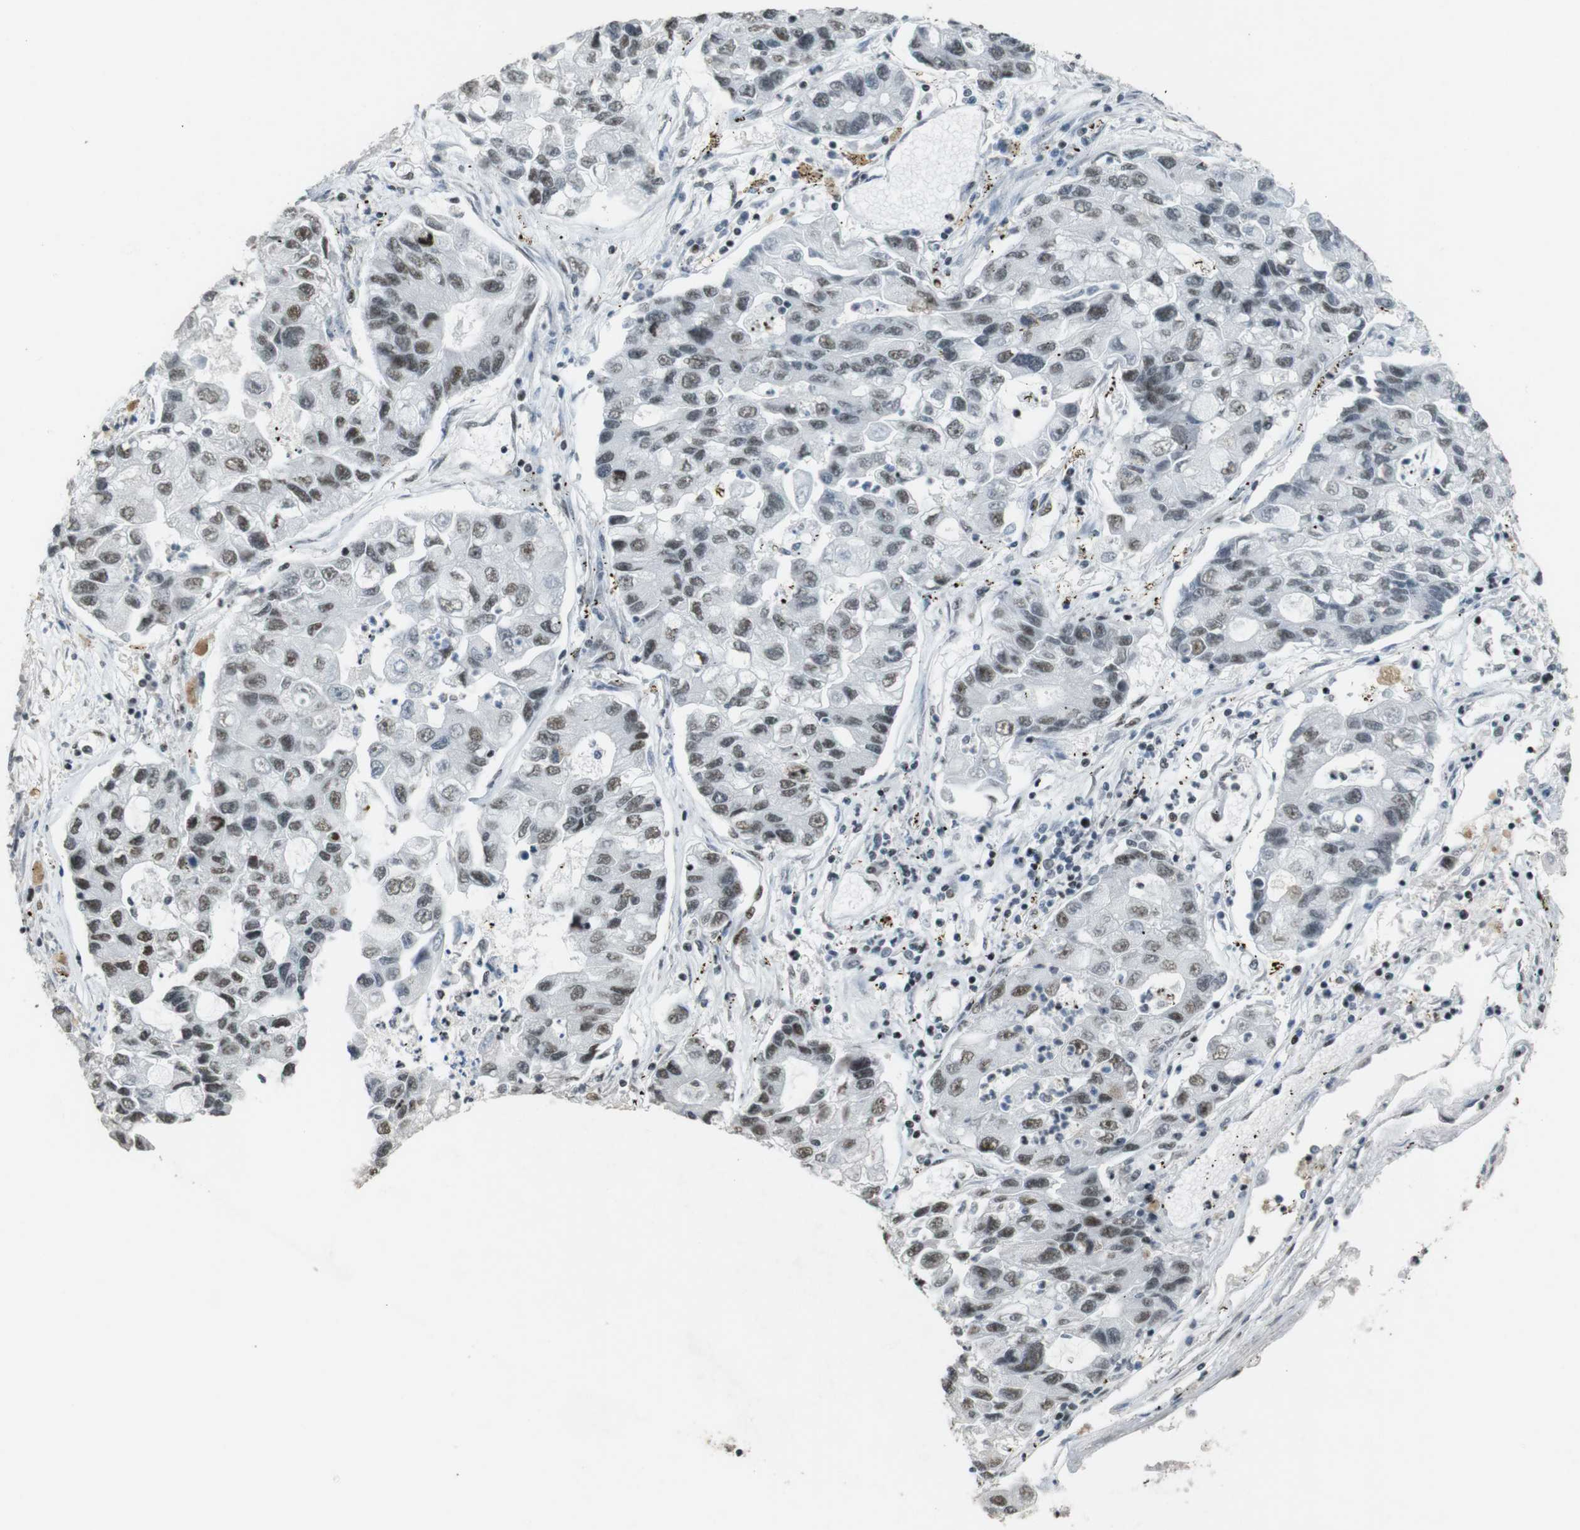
{"staining": {"intensity": "weak", "quantity": "25%-75%", "location": "nuclear"}, "tissue": "lung cancer", "cell_type": "Tumor cells", "image_type": "cancer", "snomed": [{"axis": "morphology", "description": "Adenocarcinoma, NOS"}, {"axis": "topography", "description": "Lung"}], "caption": "Lung cancer (adenocarcinoma) stained for a protein reveals weak nuclear positivity in tumor cells.", "gene": "CSNK2B", "patient": {"sex": "female", "age": 51}}